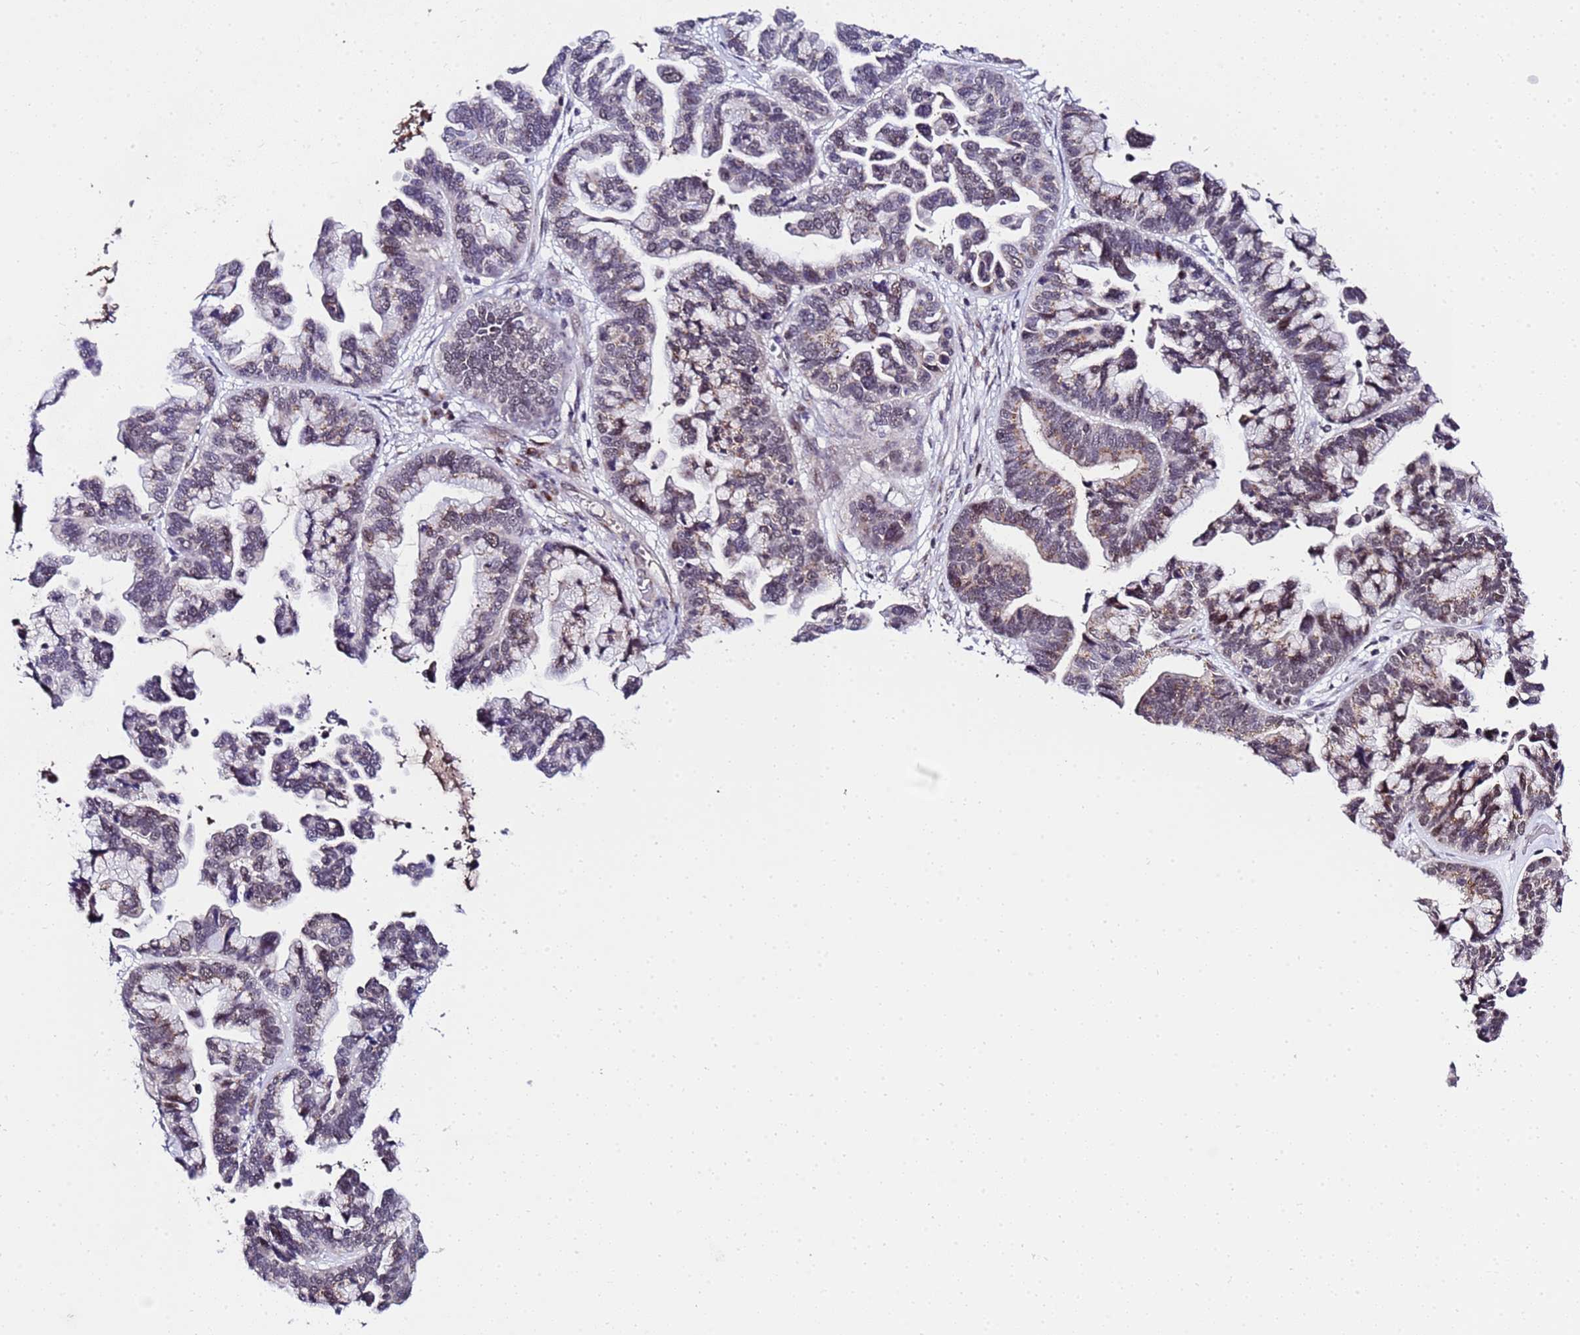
{"staining": {"intensity": "moderate", "quantity": "25%-75%", "location": "cytoplasmic/membranous,nuclear"}, "tissue": "ovarian cancer", "cell_type": "Tumor cells", "image_type": "cancer", "snomed": [{"axis": "morphology", "description": "Cystadenocarcinoma, serous, NOS"}, {"axis": "topography", "description": "Ovary"}], "caption": "Tumor cells exhibit moderate cytoplasmic/membranous and nuclear staining in about 25%-75% of cells in ovarian cancer. The protein is stained brown, and the nuclei are stained in blue (DAB (3,3'-diaminobenzidine) IHC with brightfield microscopy, high magnification).", "gene": "C19orf47", "patient": {"sex": "female", "age": 56}}